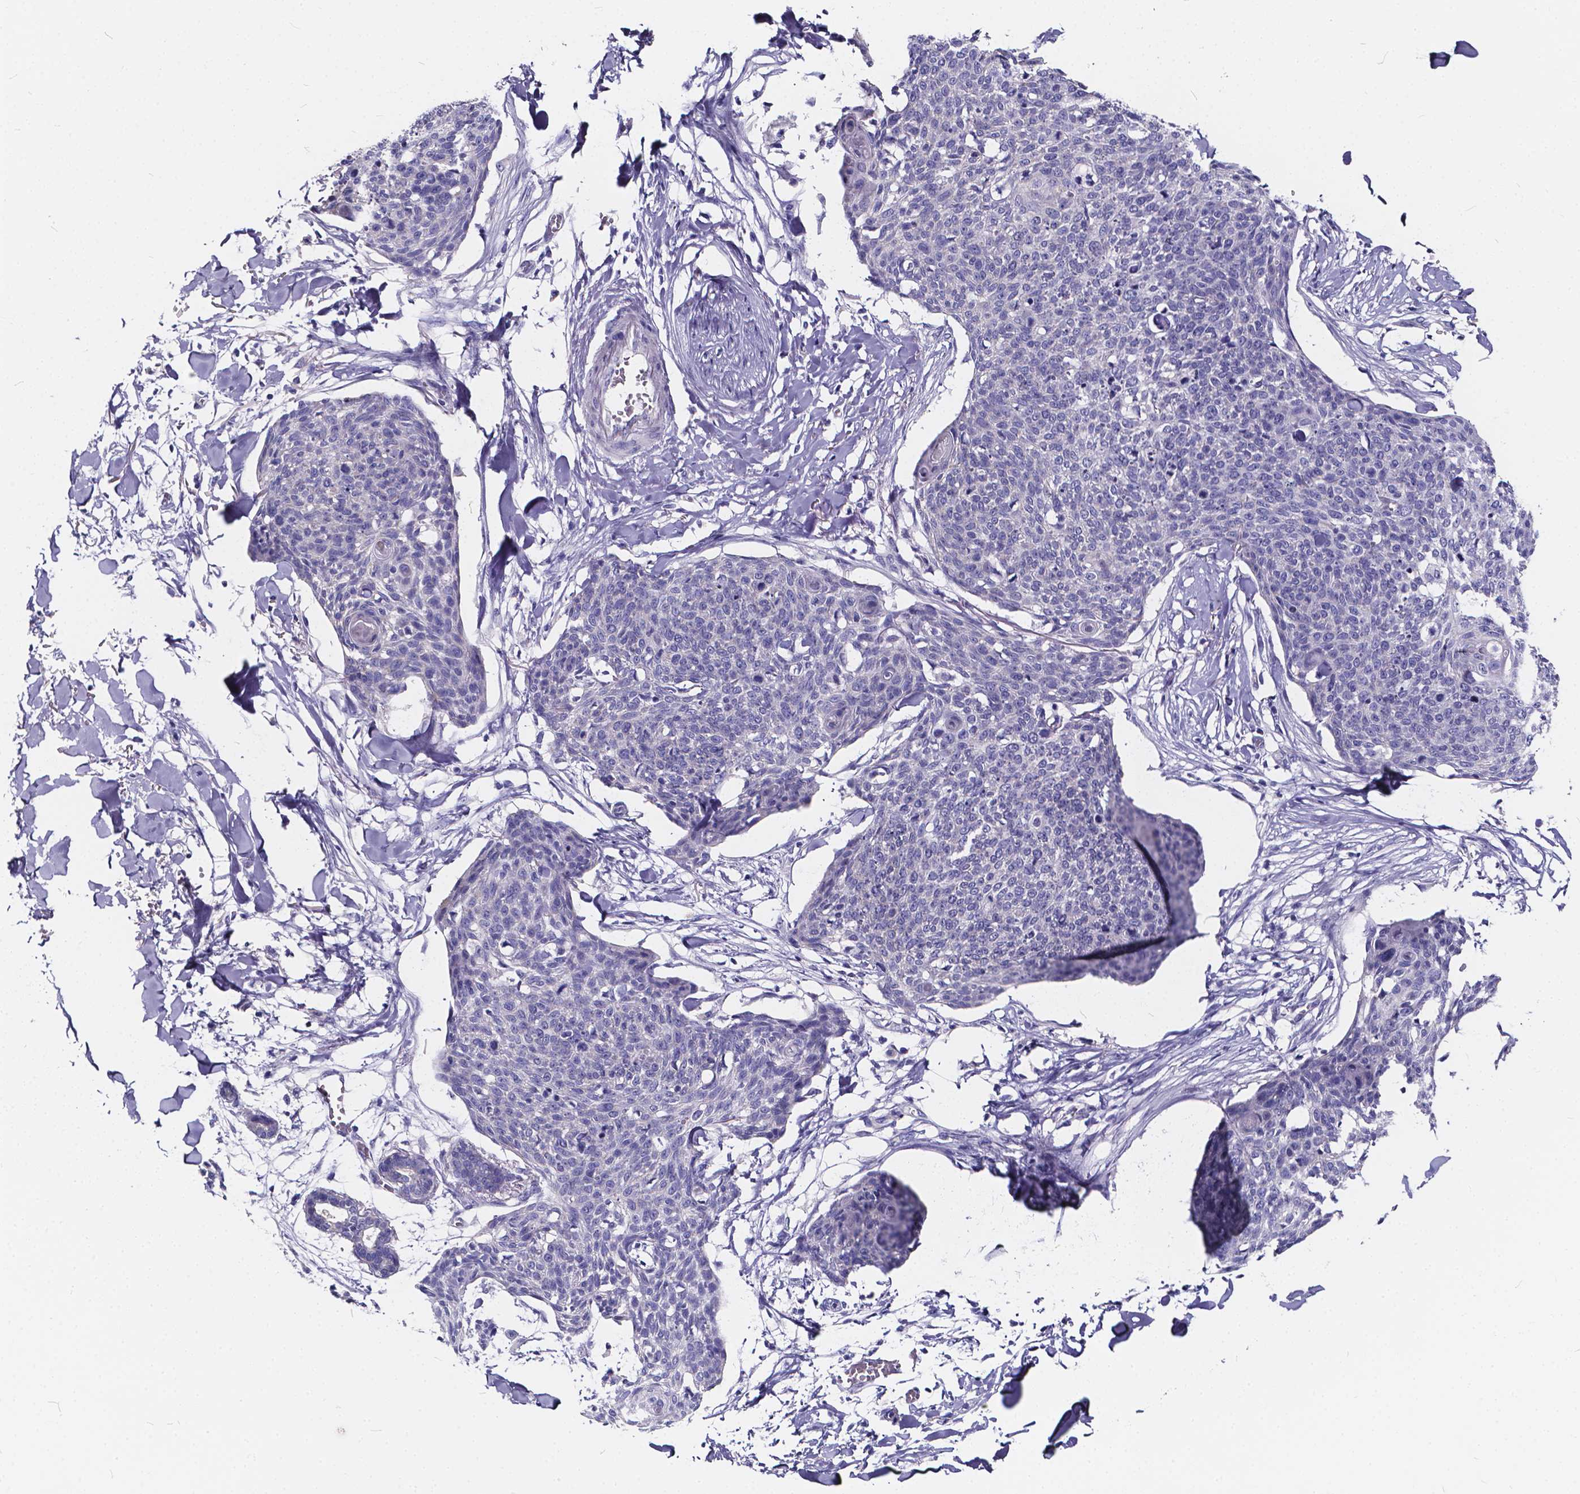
{"staining": {"intensity": "negative", "quantity": "none", "location": "none"}, "tissue": "skin cancer", "cell_type": "Tumor cells", "image_type": "cancer", "snomed": [{"axis": "morphology", "description": "Squamous cell carcinoma, NOS"}, {"axis": "topography", "description": "Skin"}, {"axis": "topography", "description": "Vulva"}], "caption": "Skin squamous cell carcinoma was stained to show a protein in brown. There is no significant expression in tumor cells. (Stains: DAB immunohistochemistry with hematoxylin counter stain, Microscopy: brightfield microscopy at high magnification).", "gene": "SPEF2", "patient": {"sex": "female", "age": 75}}